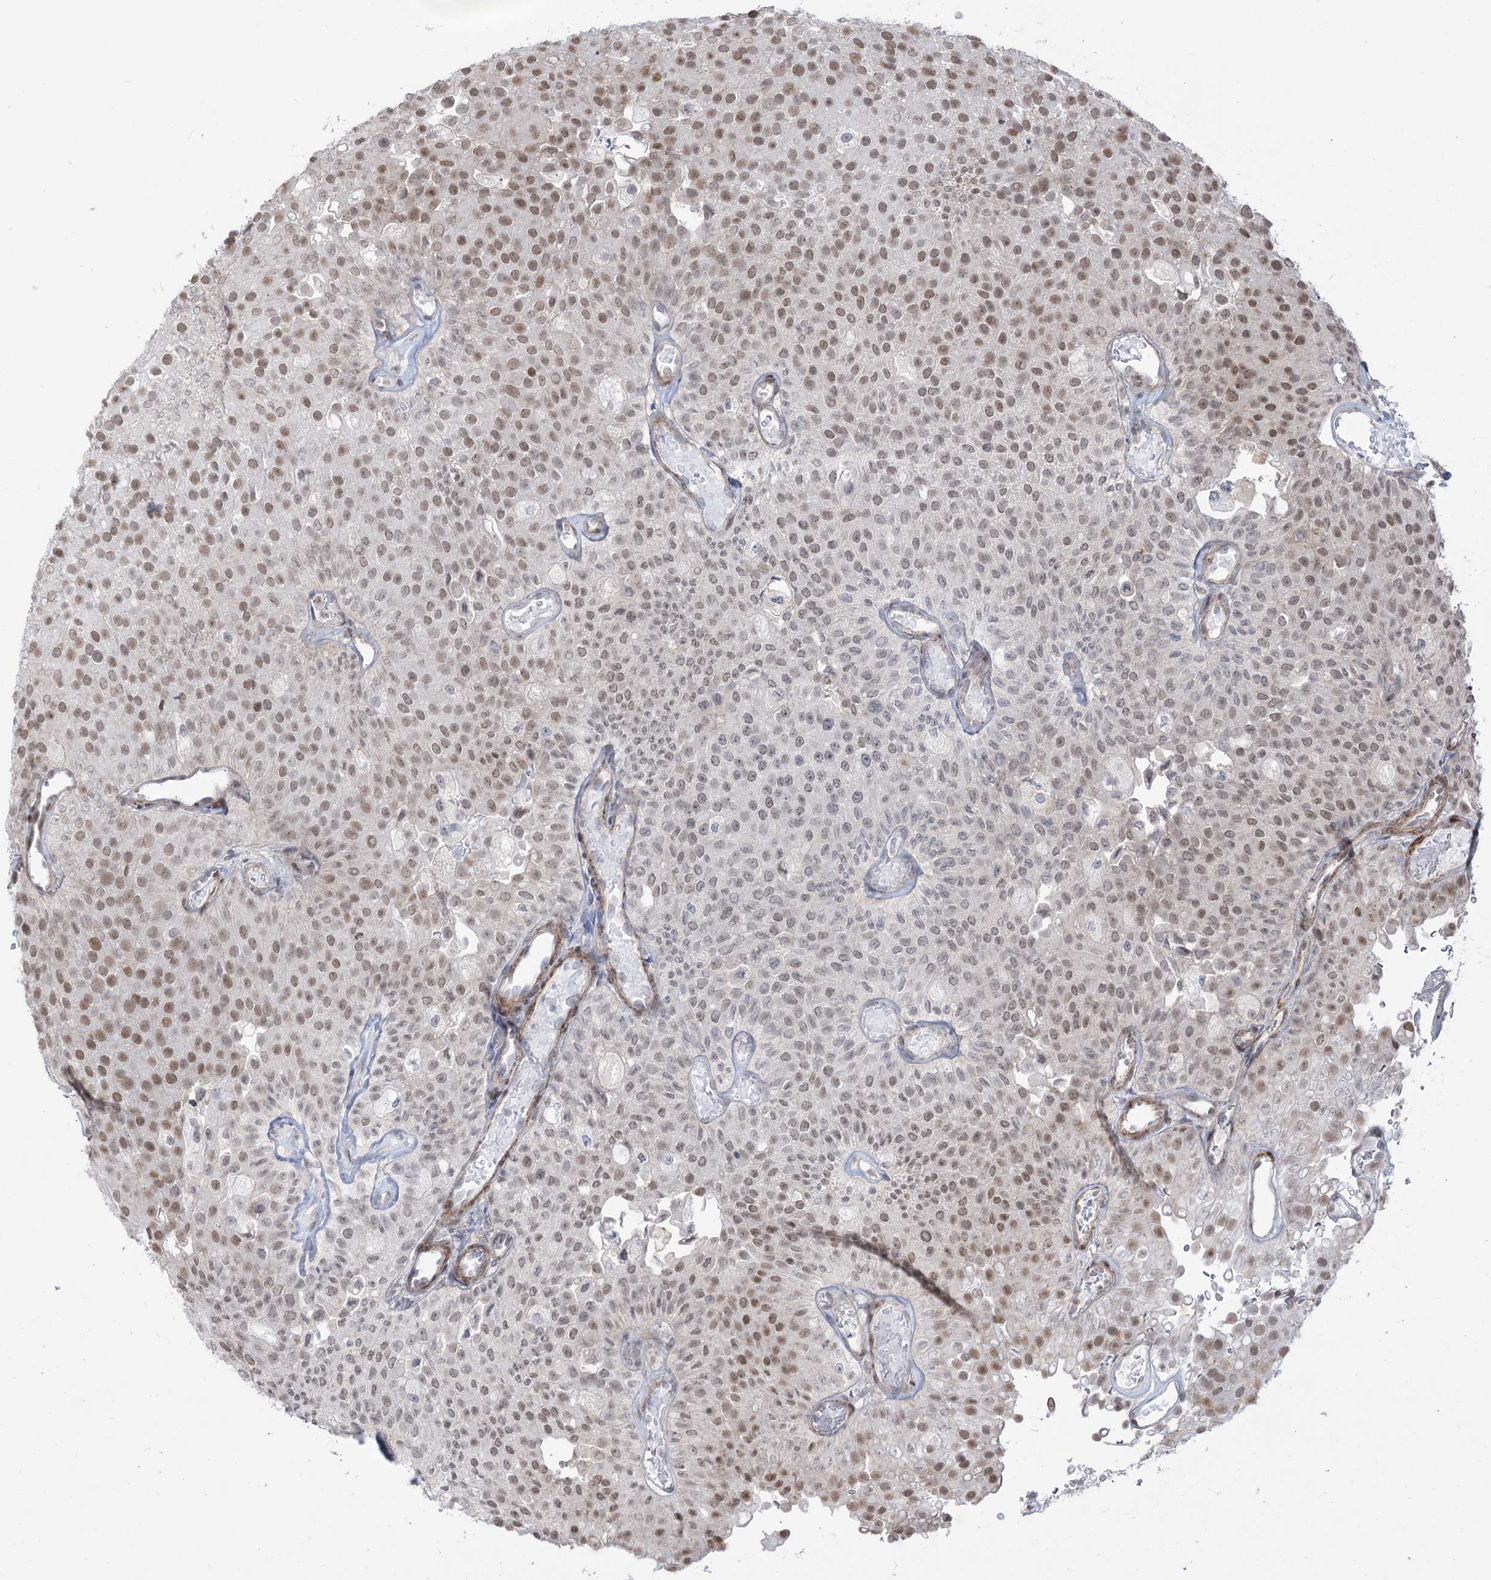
{"staining": {"intensity": "weak", "quantity": "25%-75%", "location": "nuclear"}, "tissue": "urothelial cancer", "cell_type": "Tumor cells", "image_type": "cancer", "snomed": [{"axis": "morphology", "description": "Urothelial carcinoma, Low grade"}, {"axis": "topography", "description": "Urinary bladder"}], "caption": "Protein expression analysis of human urothelial cancer reveals weak nuclear positivity in approximately 25%-75% of tumor cells. Using DAB (3,3'-diaminobenzidine) (brown) and hematoxylin (blue) stains, captured at high magnification using brightfield microscopy.", "gene": "ZSCAN23", "patient": {"sex": "male", "age": 78}}